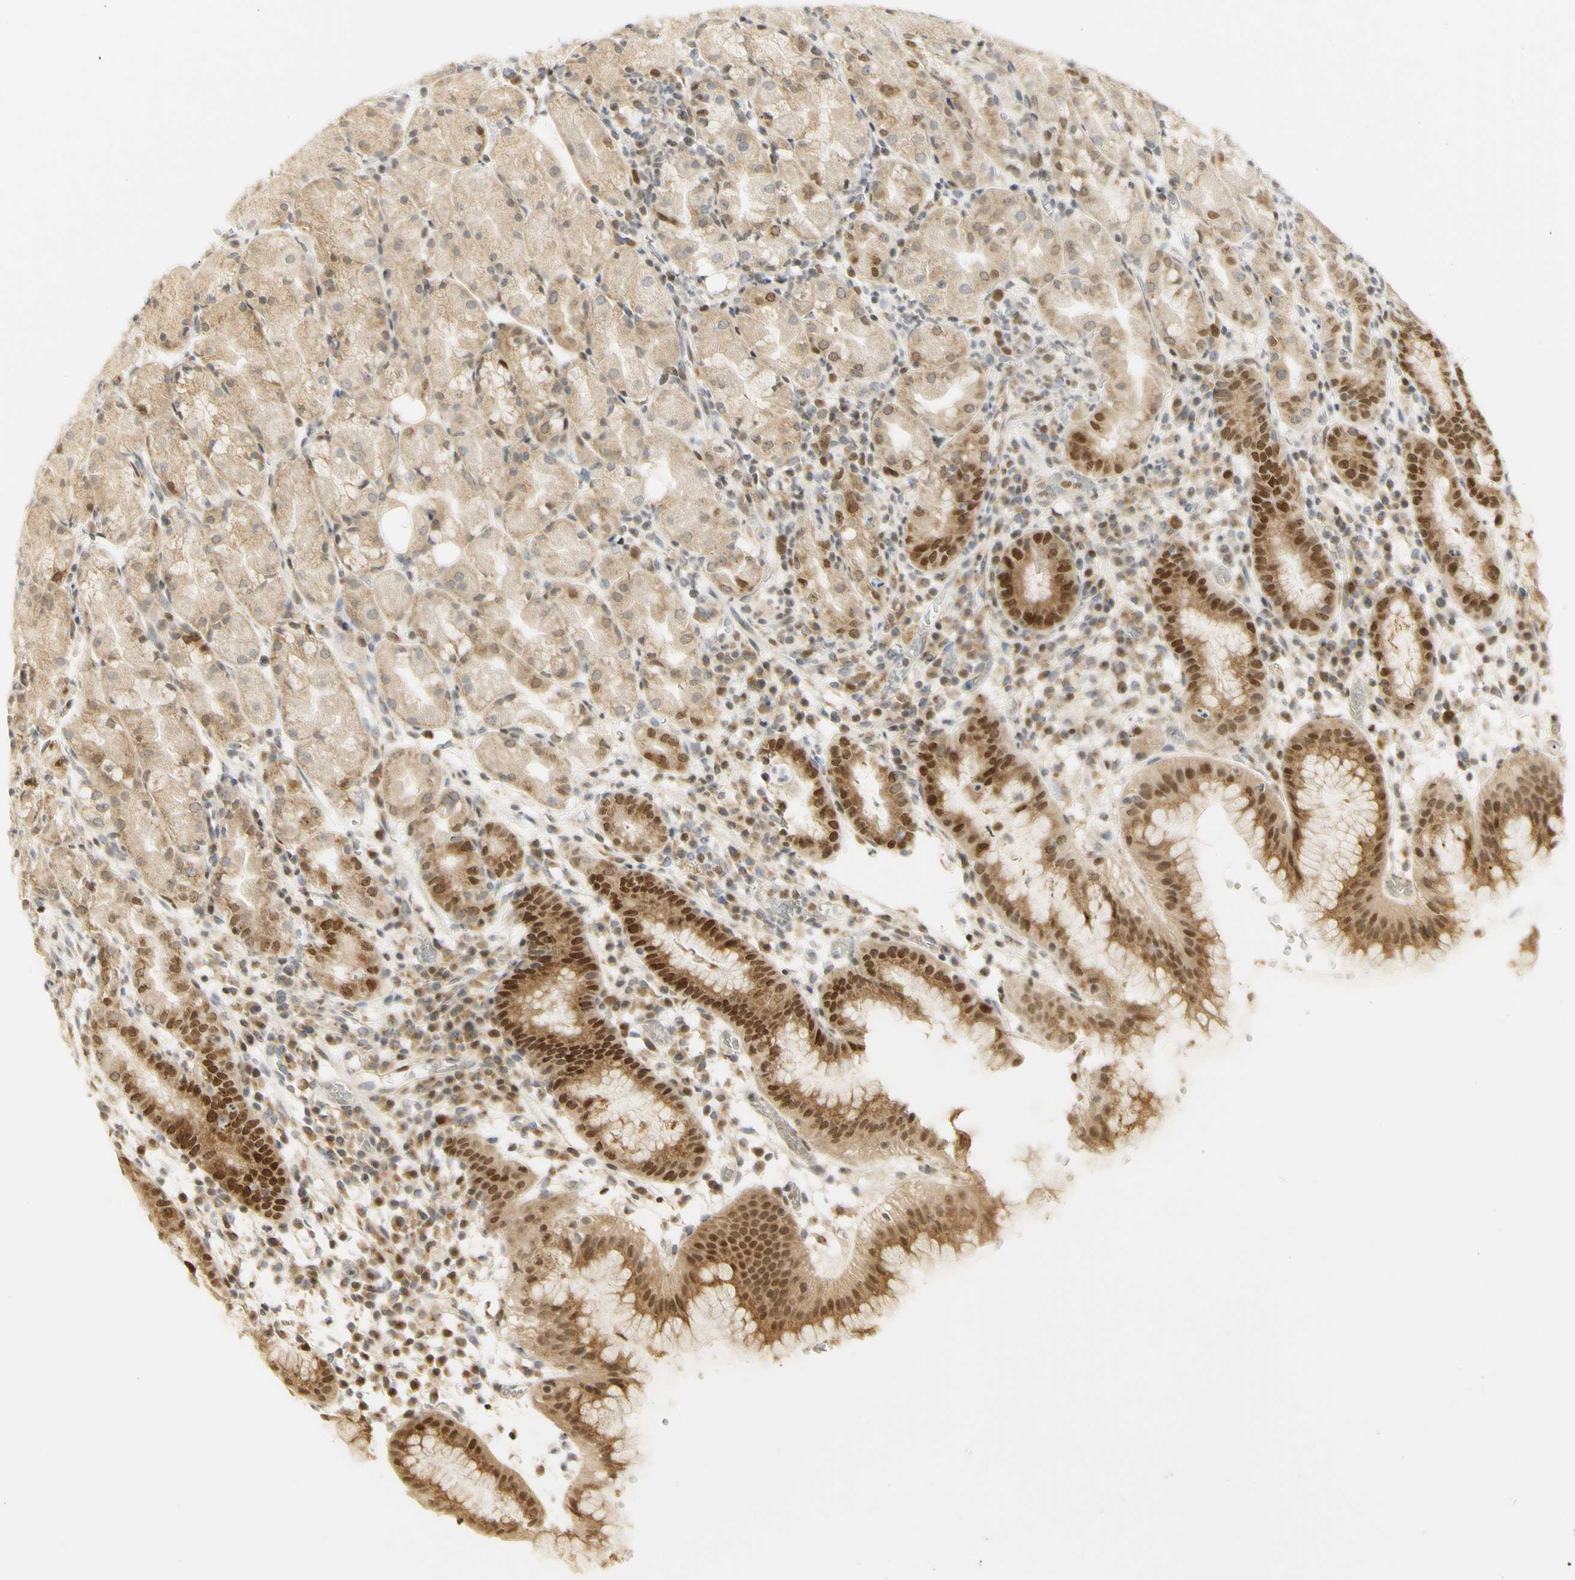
{"staining": {"intensity": "moderate", "quantity": ">75%", "location": "cytoplasmic/membranous,nuclear"}, "tissue": "stomach", "cell_type": "Glandular cells", "image_type": "normal", "snomed": [{"axis": "morphology", "description": "Normal tissue, NOS"}, {"axis": "topography", "description": "Stomach"}, {"axis": "topography", "description": "Stomach, lower"}], "caption": "The micrograph exhibits a brown stain indicating the presence of a protein in the cytoplasmic/membranous,nuclear of glandular cells in stomach.", "gene": "KIF11", "patient": {"sex": "female", "age": 75}}